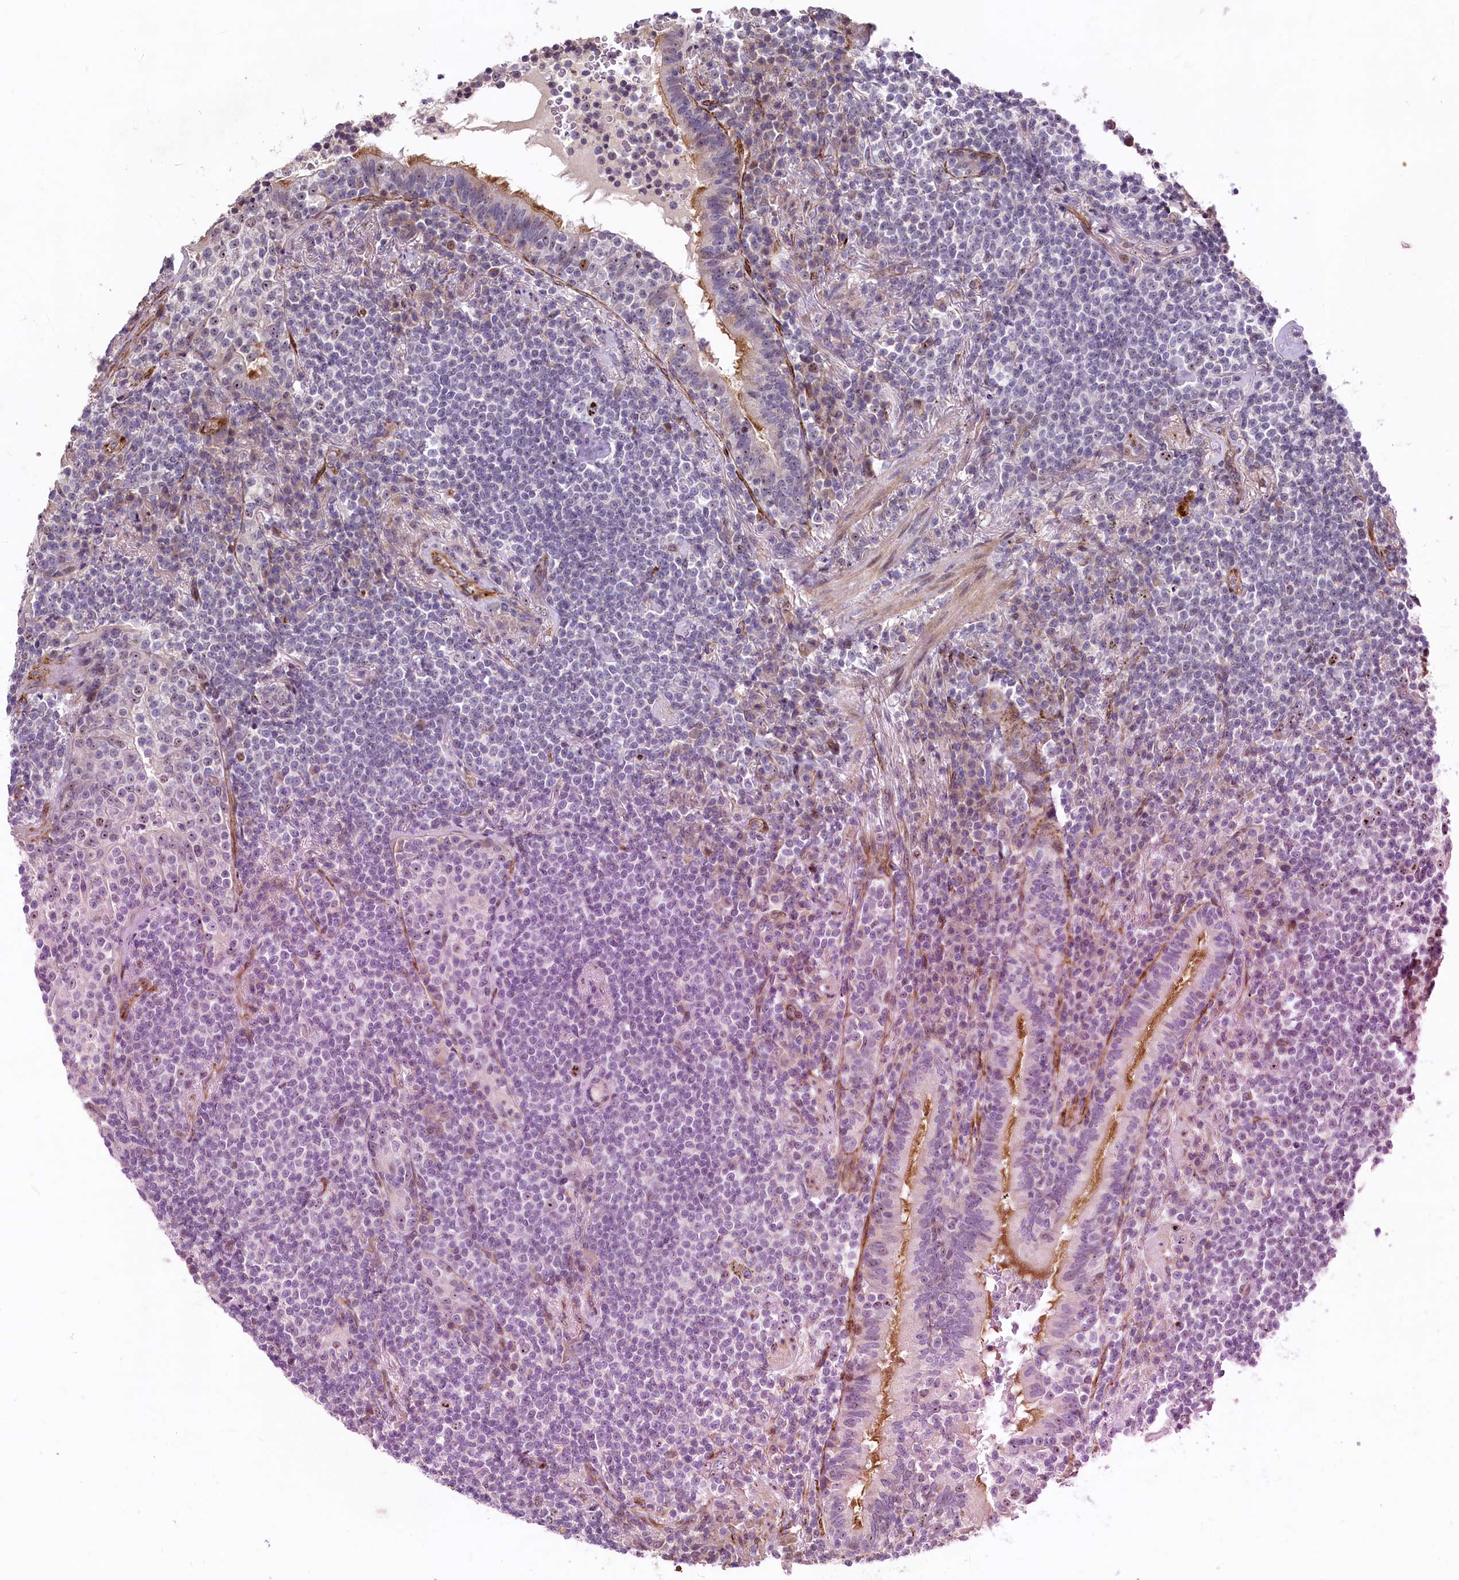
{"staining": {"intensity": "negative", "quantity": "none", "location": "none"}, "tissue": "lymphoma", "cell_type": "Tumor cells", "image_type": "cancer", "snomed": [{"axis": "morphology", "description": "Malignant lymphoma, non-Hodgkin's type, Low grade"}, {"axis": "topography", "description": "Lung"}], "caption": "Malignant lymphoma, non-Hodgkin's type (low-grade) was stained to show a protein in brown. There is no significant expression in tumor cells.", "gene": "ASXL3", "patient": {"sex": "female", "age": 71}}